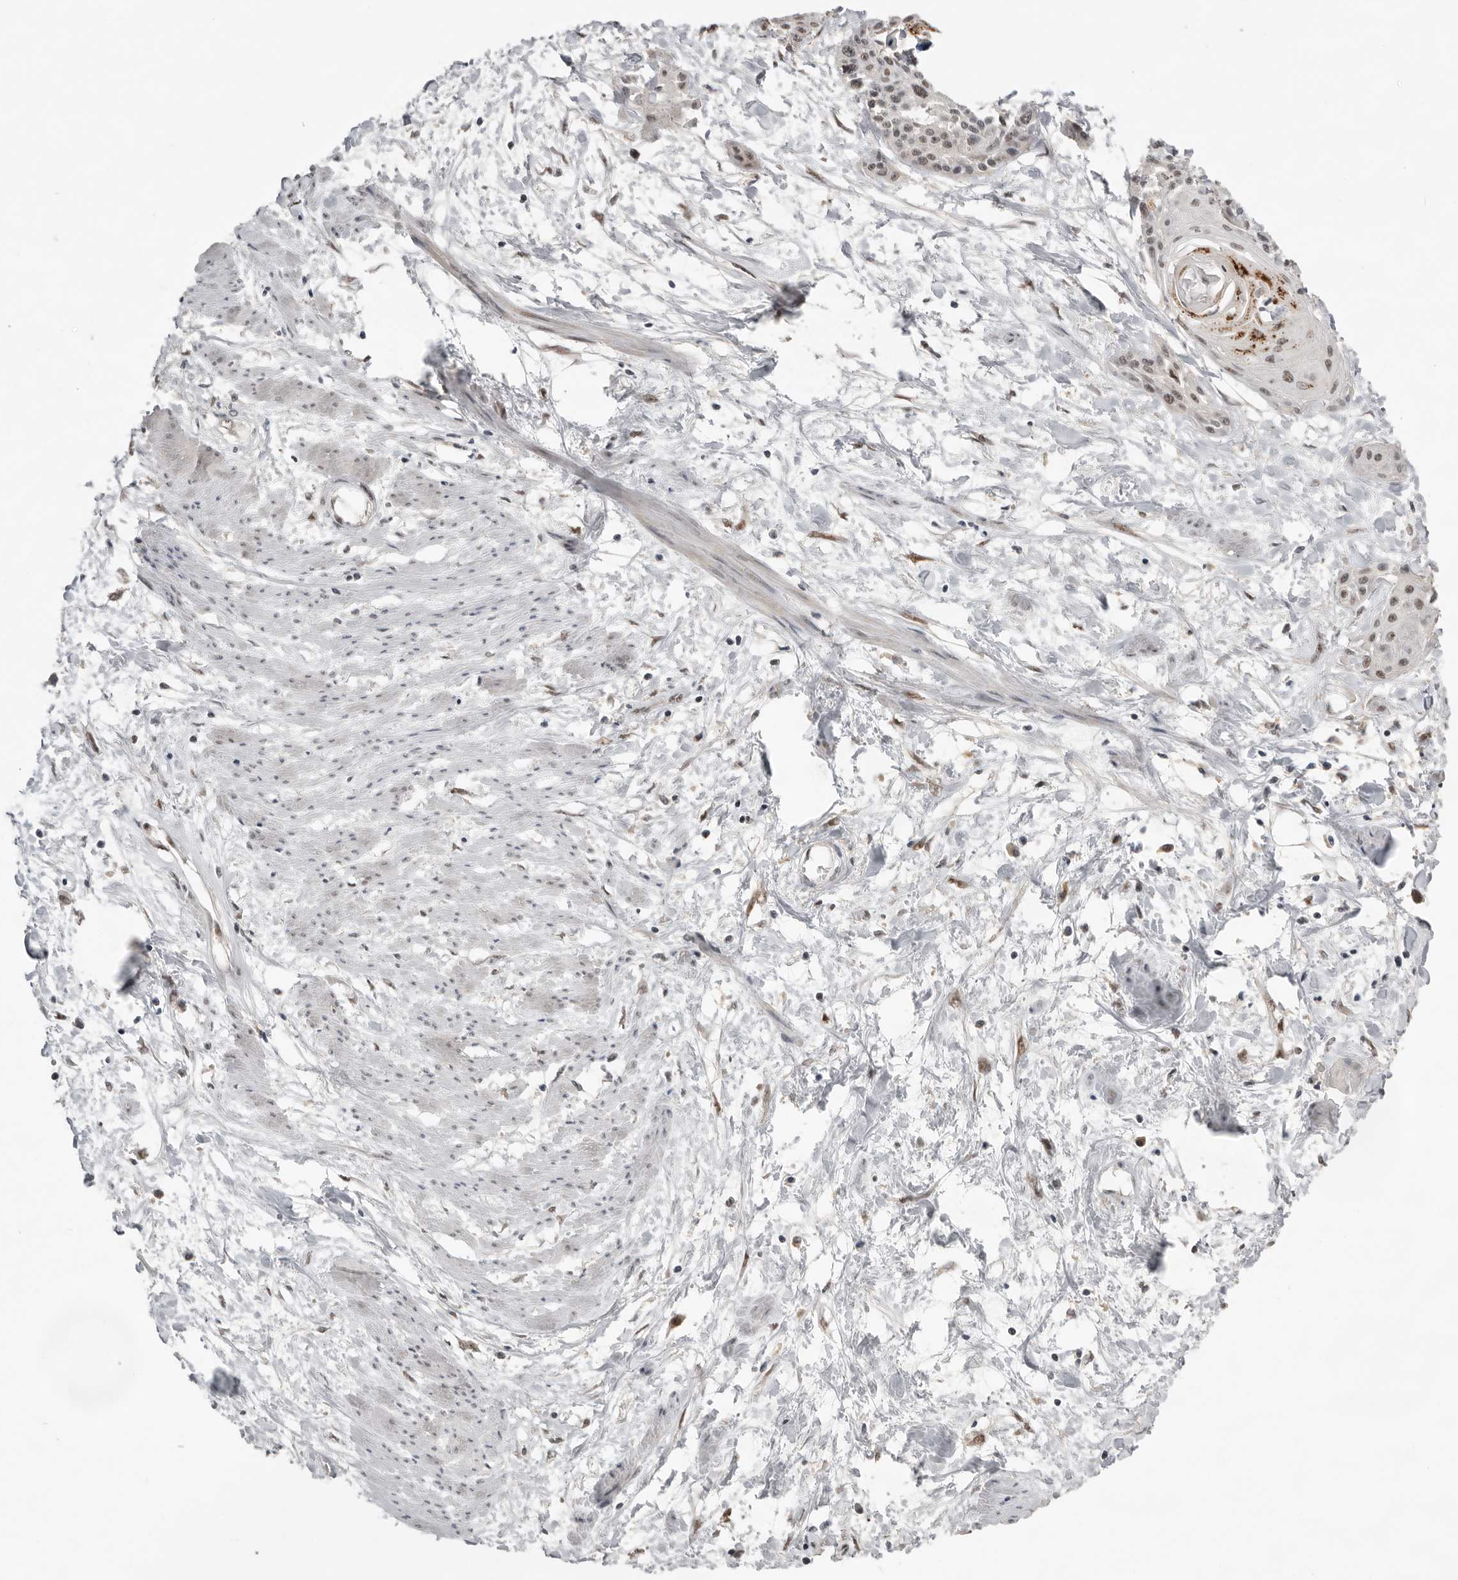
{"staining": {"intensity": "weak", "quantity": "25%-75%", "location": "nuclear"}, "tissue": "cervical cancer", "cell_type": "Tumor cells", "image_type": "cancer", "snomed": [{"axis": "morphology", "description": "Squamous cell carcinoma, NOS"}, {"axis": "topography", "description": "Cervix"}], "caption": "Cervical cancer (squamous cell carcinoma) tissue reveals weak nuclear expression in about 25%-75% of tumor cells, visualized by immunohistochemistry.", "gene": "BRCA2", "patient": {"sex": "female", "age": 57}}